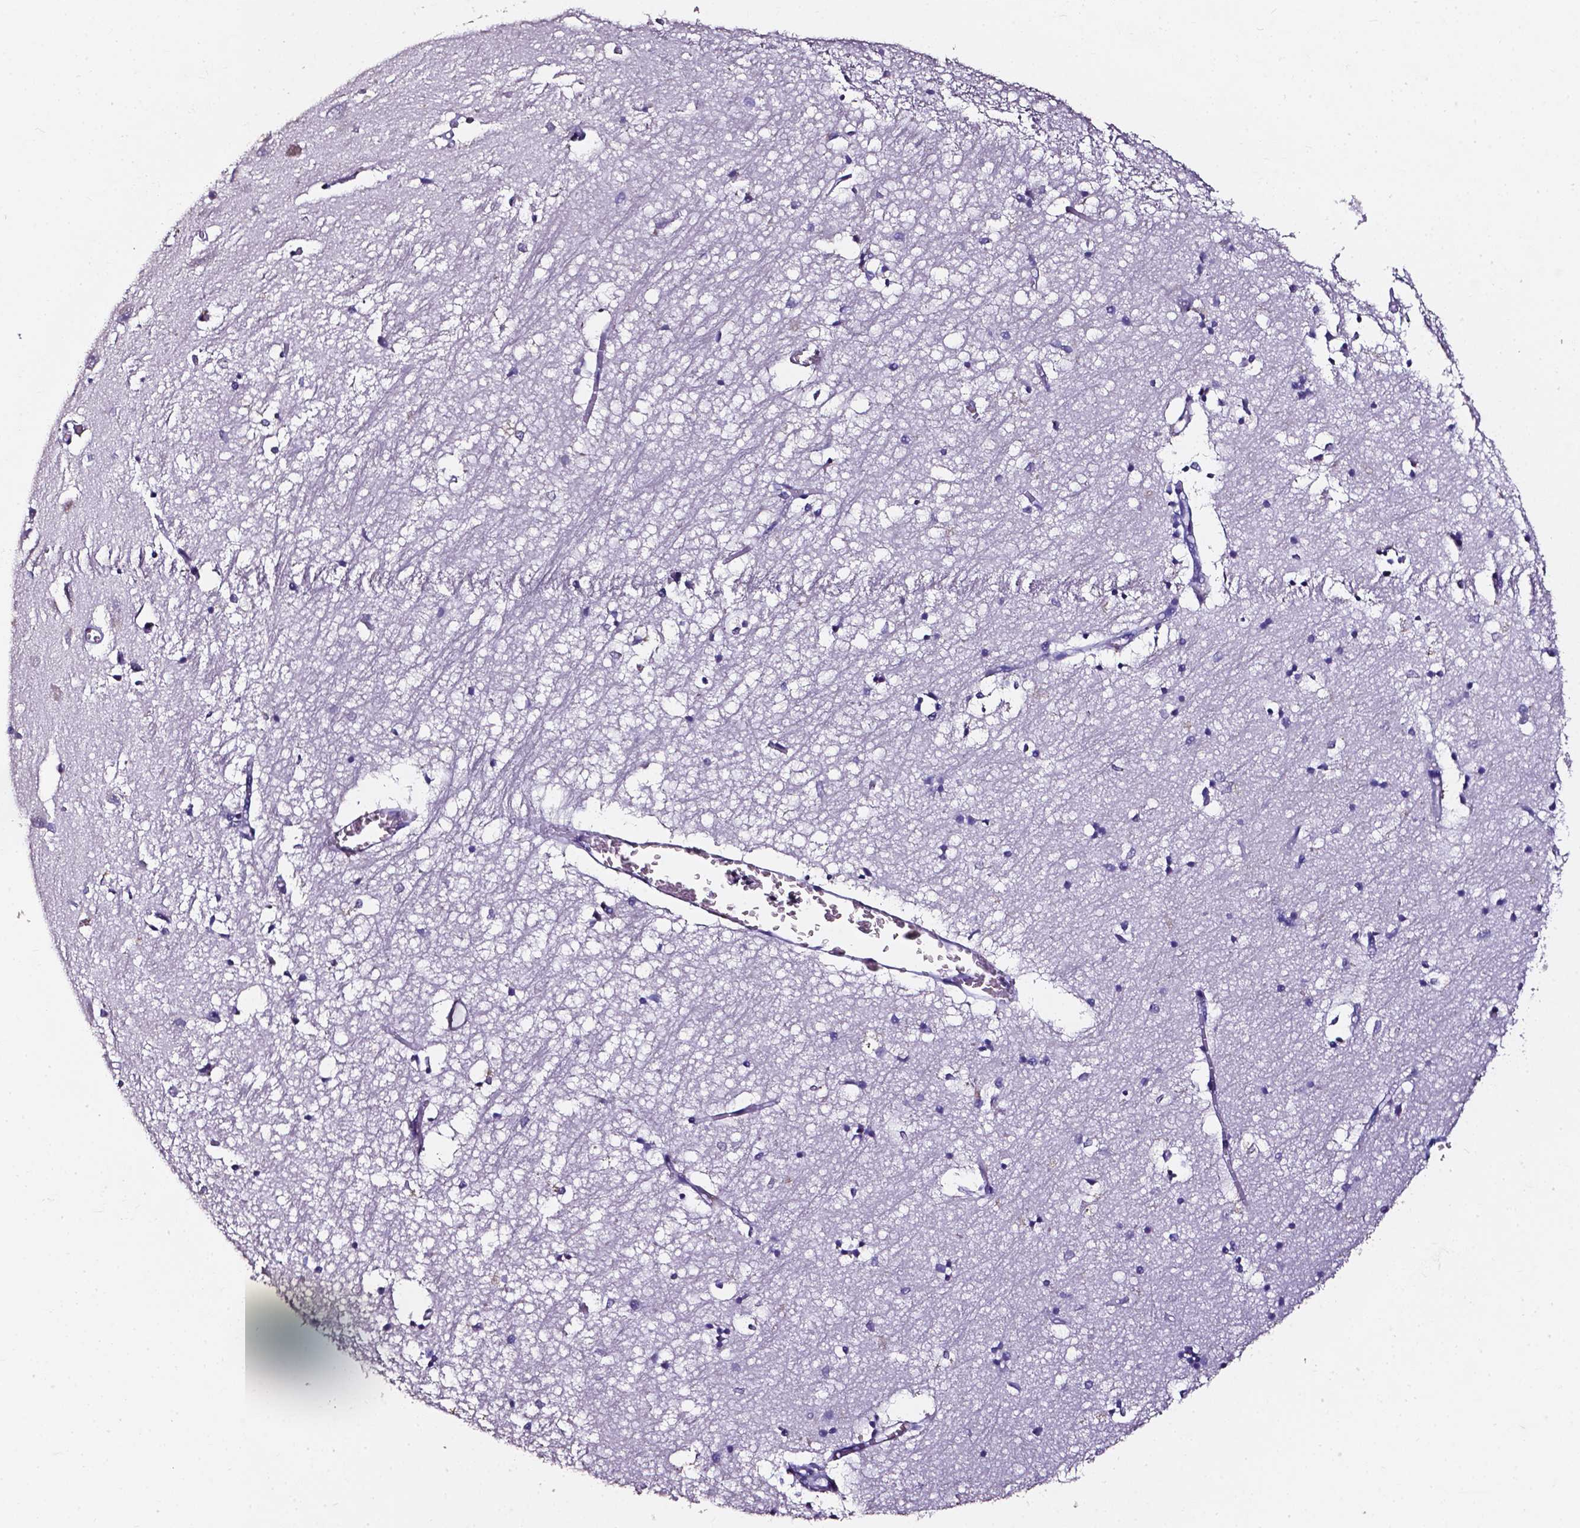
{"staining": {"intensity": "negative", "quantity": "none", "location": "none"}, "tissue": "hippocampus", "cell_type": "Glial cells", "image_type": "normal", "snomed": [{"axis": "morphology", "description": "Normal tissue, NOS"}, {"axis": "topography", "description": "Lateral ventricle wall"}, {"axis": "topography", "description": "Hippocampus"}], "caption": "High magnification brightfield microscopy of normal hippocampus stained with DAB (3,3'-diaminobenzidine) (brown) and counterstained with hematoxylin (blue): glial cells show no significant staining.", "gene": "DEFA5", "patient": {"sex": "female", "age": 63}}